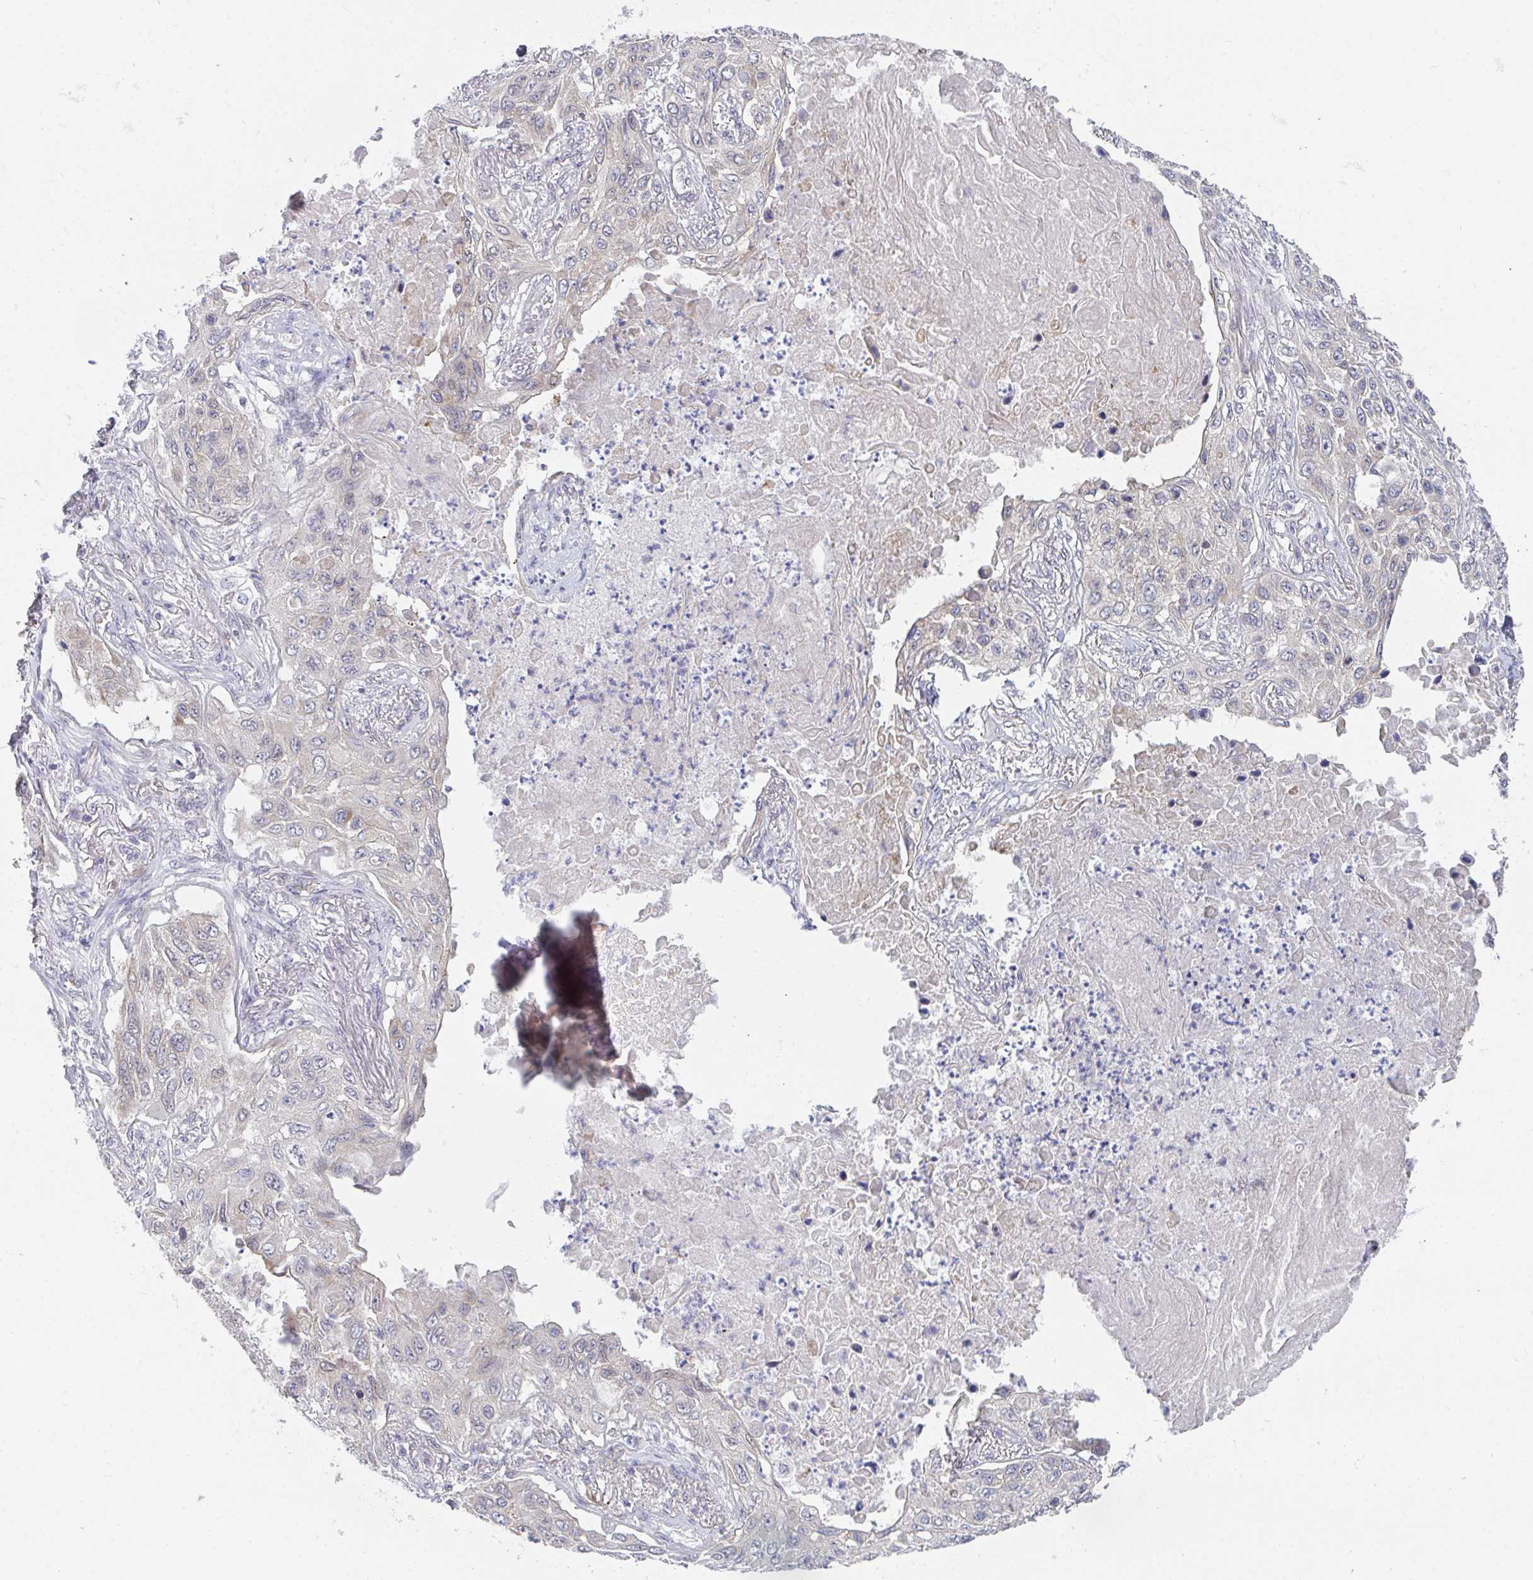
{"staining": {"intensity": "negative", "quantity": "none", "location": "none"}, "tissue": "lung cancer", "cell_type": "Tumor cells", "image_type": "cancer", "snomed": [{"axis": "morphology", "description": "Squamous cell carcinoma, NOS"}, {"axis": "topography", "description": "Lung"}], "caption": "This is a image of immunohistochemistry (IHC) staining of lung cancer (squamous cell carcinoma), which shows no positivity in tumor cells.", "gene": "EIF1AD", "patient": {"sex": "male", "age": 75}}